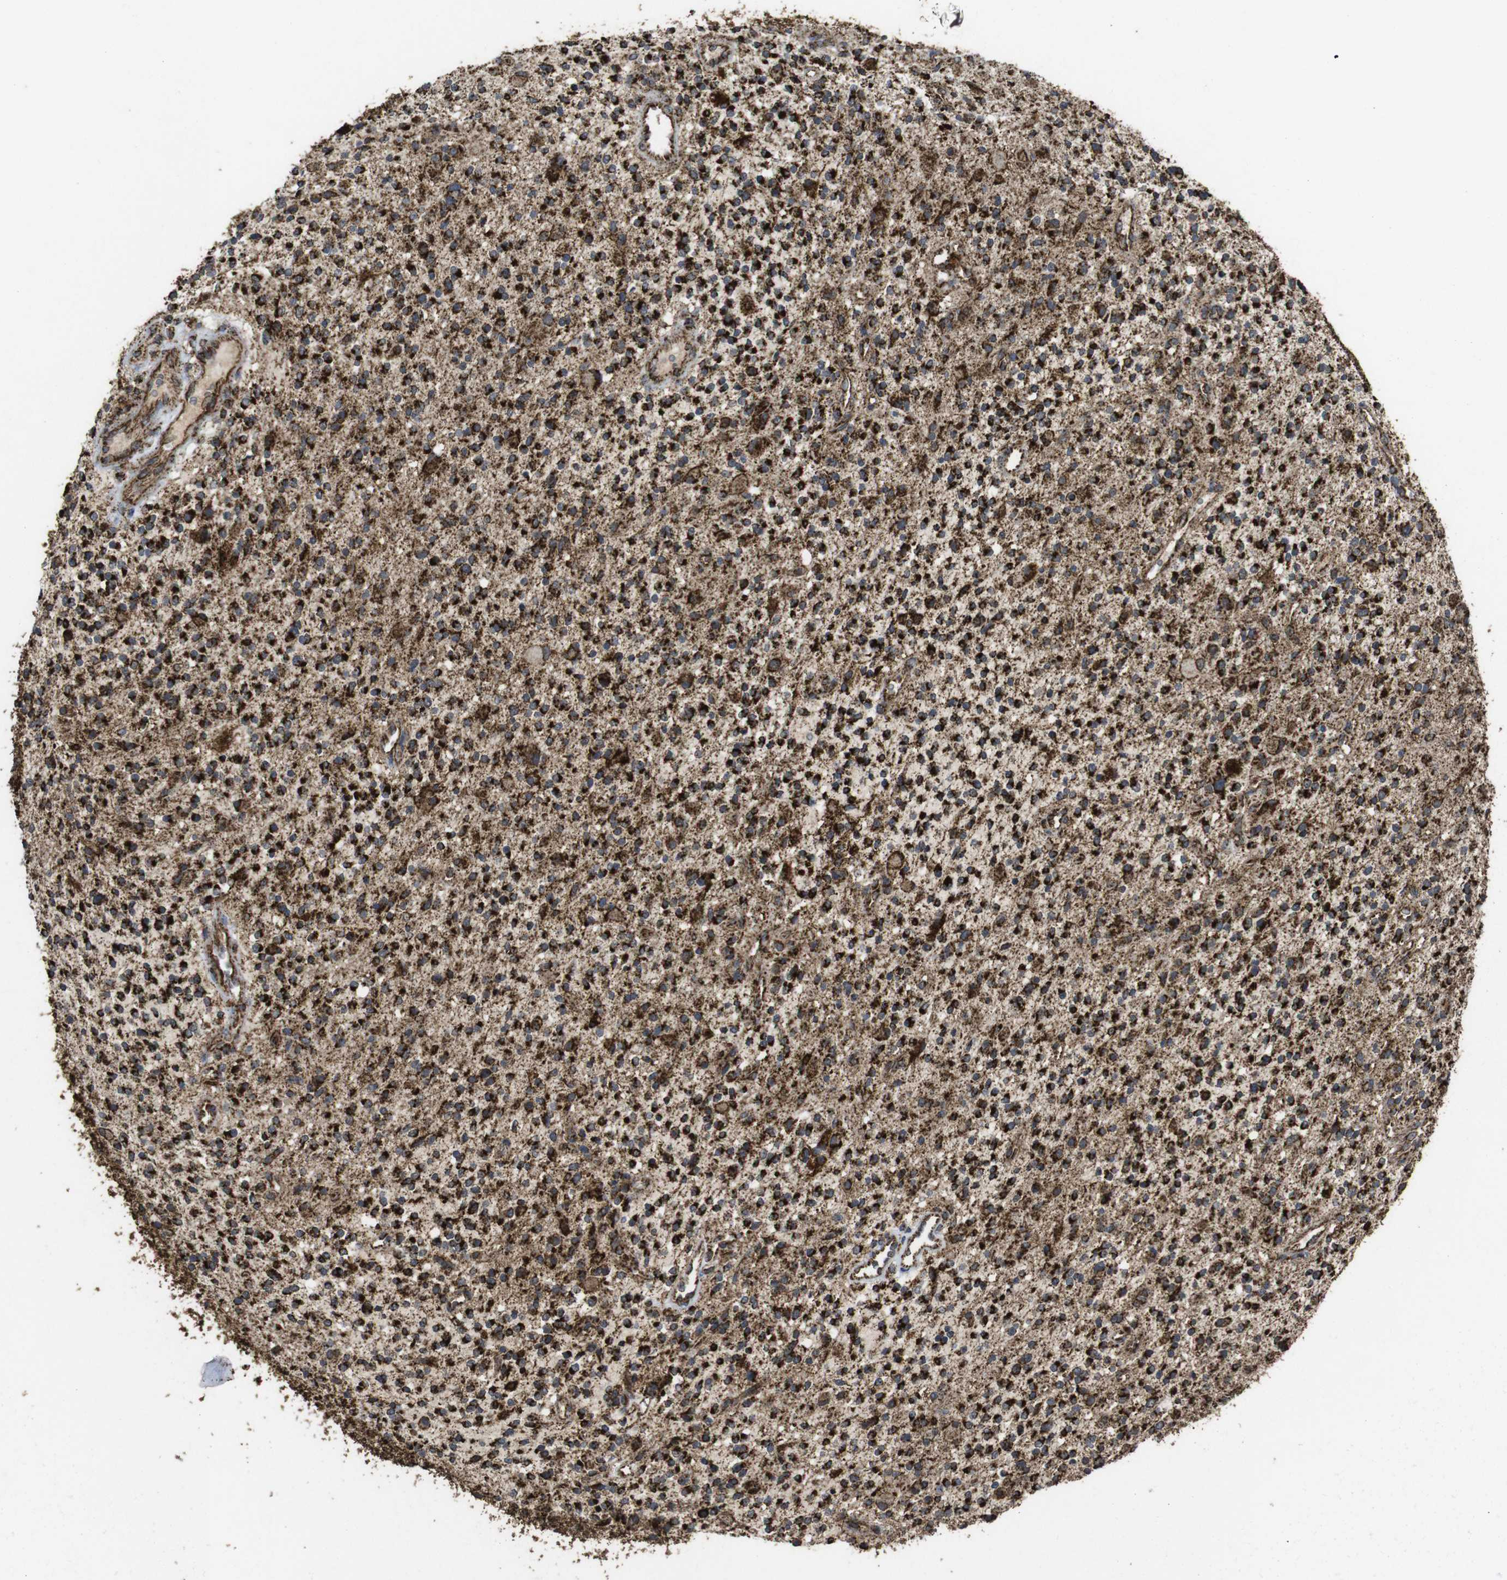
{"staining": {"intensity": "strong", "quantity": ">75%", "location": "cytoplasmic/membranous"}, "tissue": "glioma", "cell_type": "Tumor cells", "image_type": "cancer", "snomed": [{"axis": "morphology", "description": "Glioma, malignant, High grade"}, {"axis": "topography", "description": "Brain"}], "caption": "Immunohistochemical staining of glioma exhibits high levels of strong cytoplasmic/membranous protein staining in approximately >75% of tumor cells.", "gene": "ATP5F1A", "patient": {"sex": "male", "age": 48}}